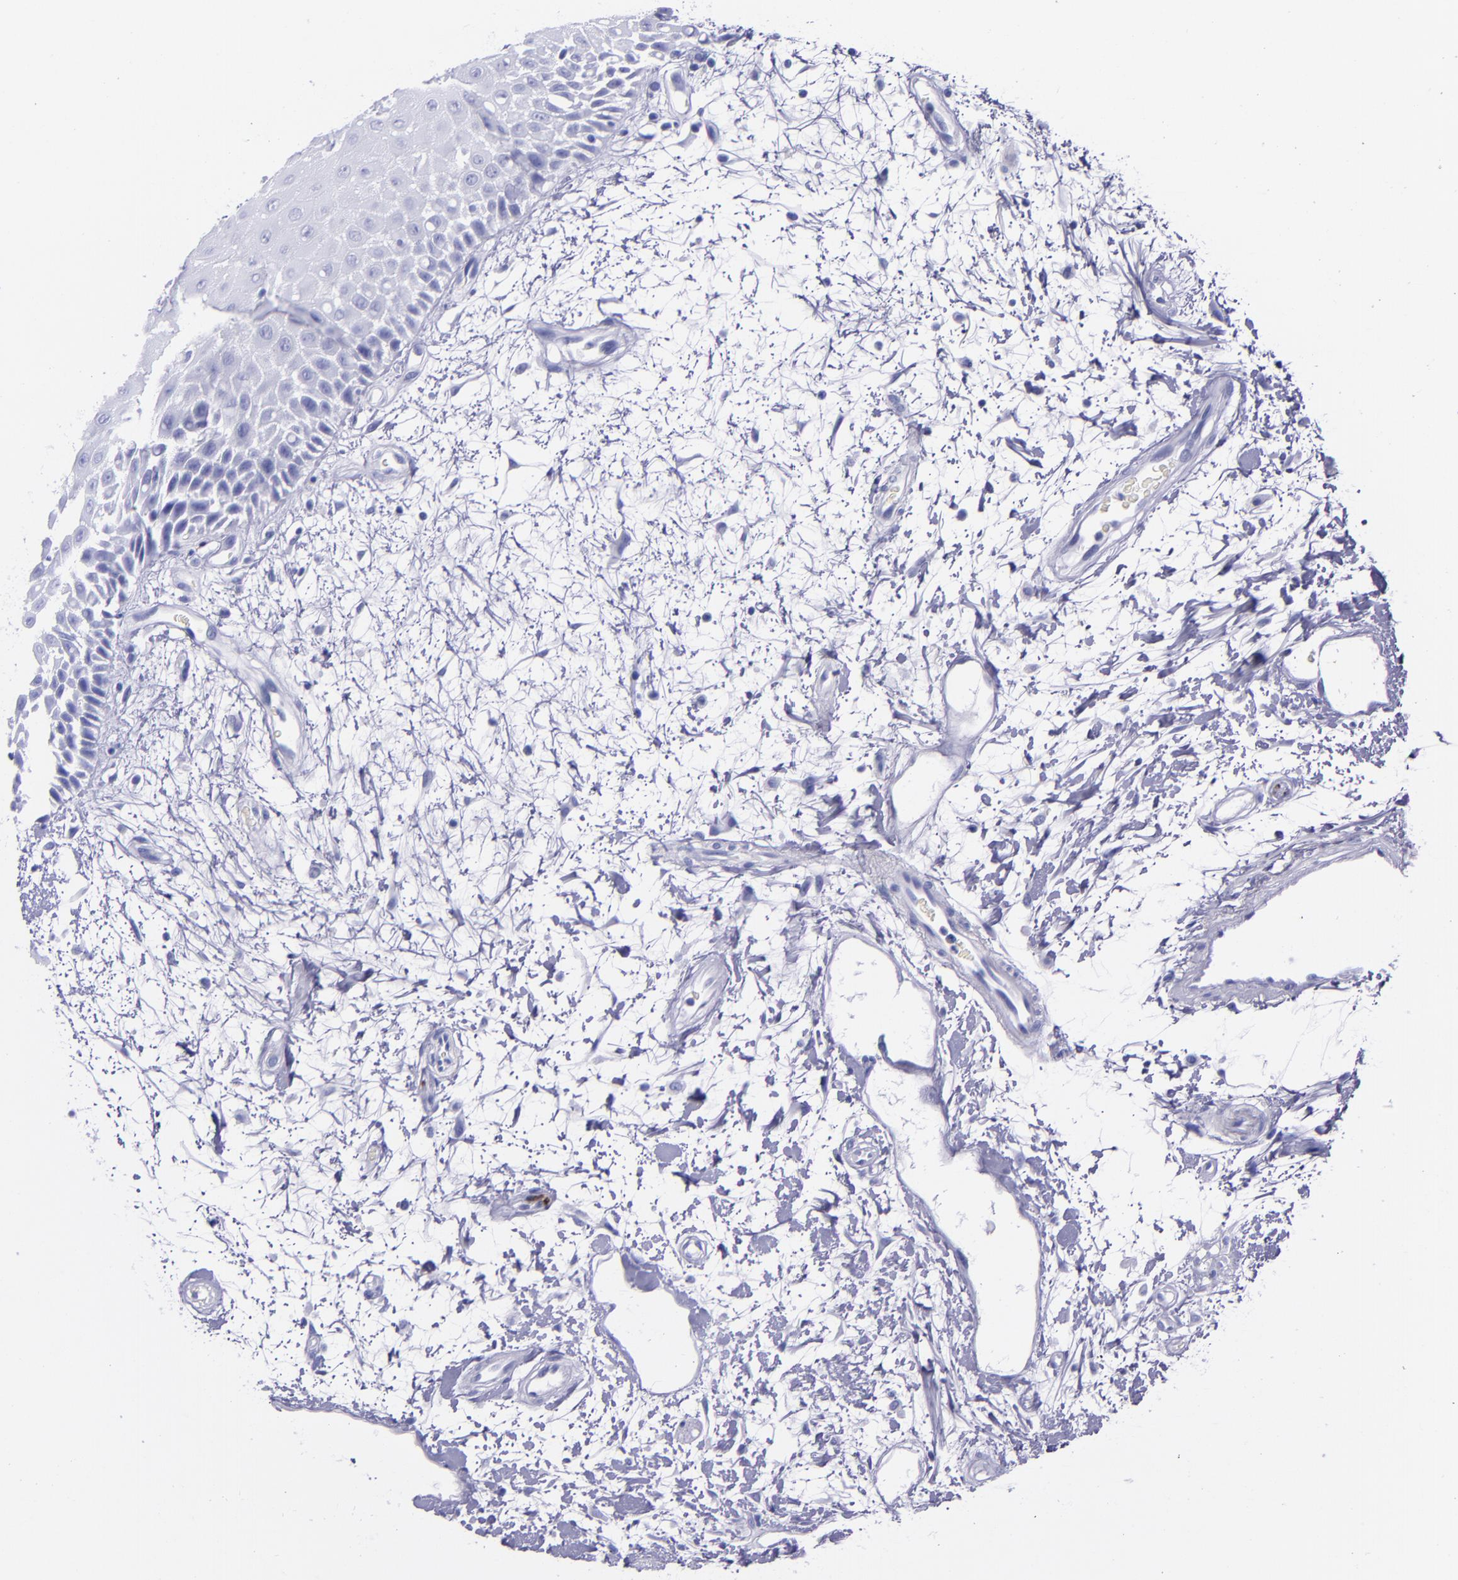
{"staining": {"intensity": "negative", "quantity": "none", "location": "none"}, "tissue": "oral mucosa", "cell_type": "Squamous epithelial cells", "image_type": "normal", "snomed": [{"axis": "morphology", "description": "Normal tissue, NOS"}, {"axis": "morphology", "description": "Squamous cell carcinoma, NOS"}, {"axis": "topography", "description": "Skeletal muscle"}, {"axis": "topography", "description": "Oral tissue"}, {"axis": "topography", "description": "Head-Neck"}], "caption": "Immunohistochemistry image of benign oral mucosa: human oral mucosa stained with DAB (3,3'-diaminobenzidine) reveals no significant protein expression in squamous epithelial cells. (DAB immunohistochemistry (IHC) with hematoxylin counter stain).", "gene": "MBP", "patient": {"sex": "female", "age": 84}}